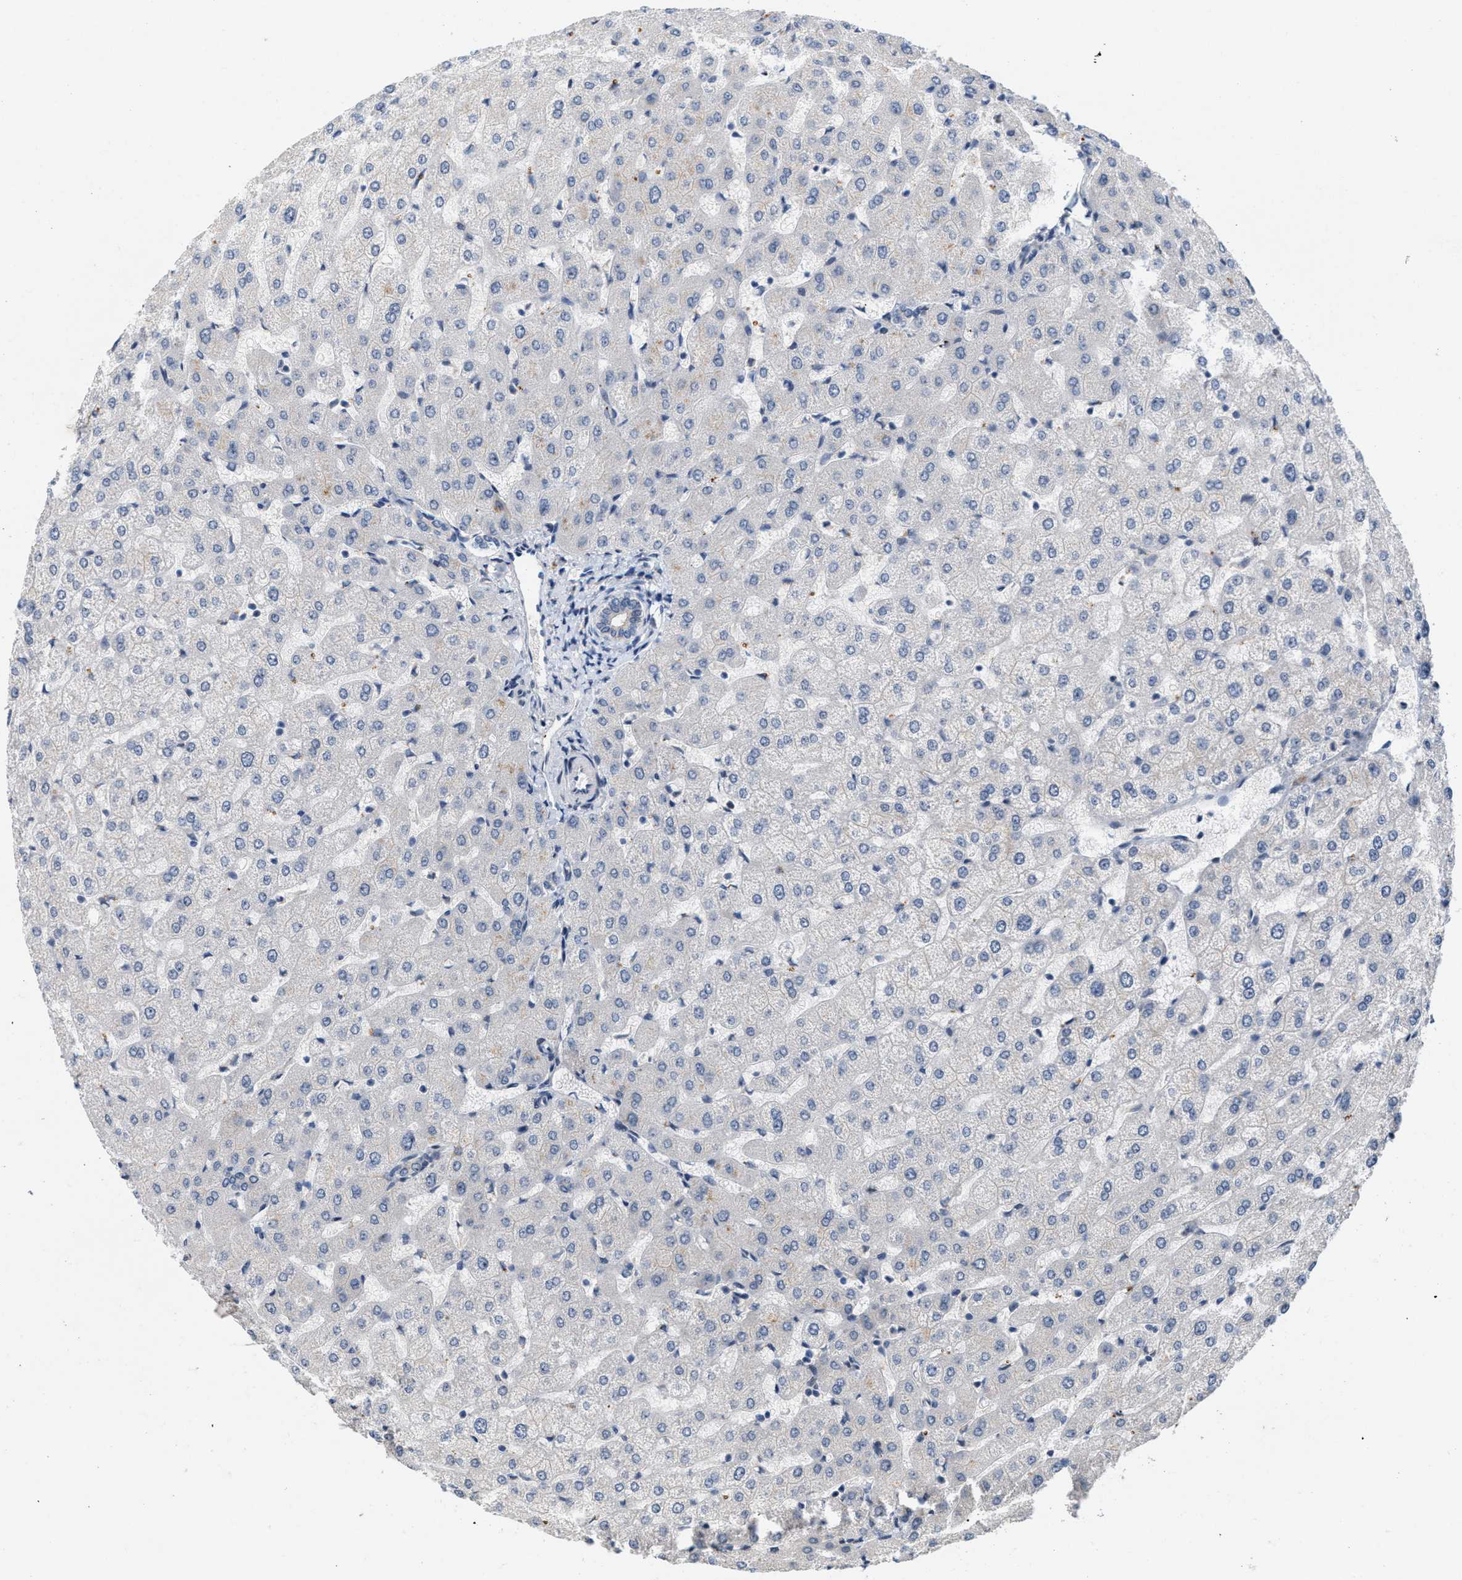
{"staining": {"intensity": "weak", "quantity": "<25%", "location": "cytoplasmic/membranous"}, "tissue": "liver", "cell_type": "Cholangiocytes", "image_type": "normal", "snomed": [{"axis": "morphology", "description": "Normal tissue, NOS"}, {"axis": "morphology", "description": "Fibrosis, NOS"}, {"axis": "topography", "description": "Liver"}], "caption": "DAB (3,3'-diaminobenzidine) immunohistochemical staining of benign liver shows no significant expression in cholangiocytes. (DAB (3,3'-diaminobenzidine) immunohistochemistry (IHC) visualized using brightfield microscopy, high magnification).", "gene": "CSNK1A1", "patient": {"sex": "female", "age": 29}}